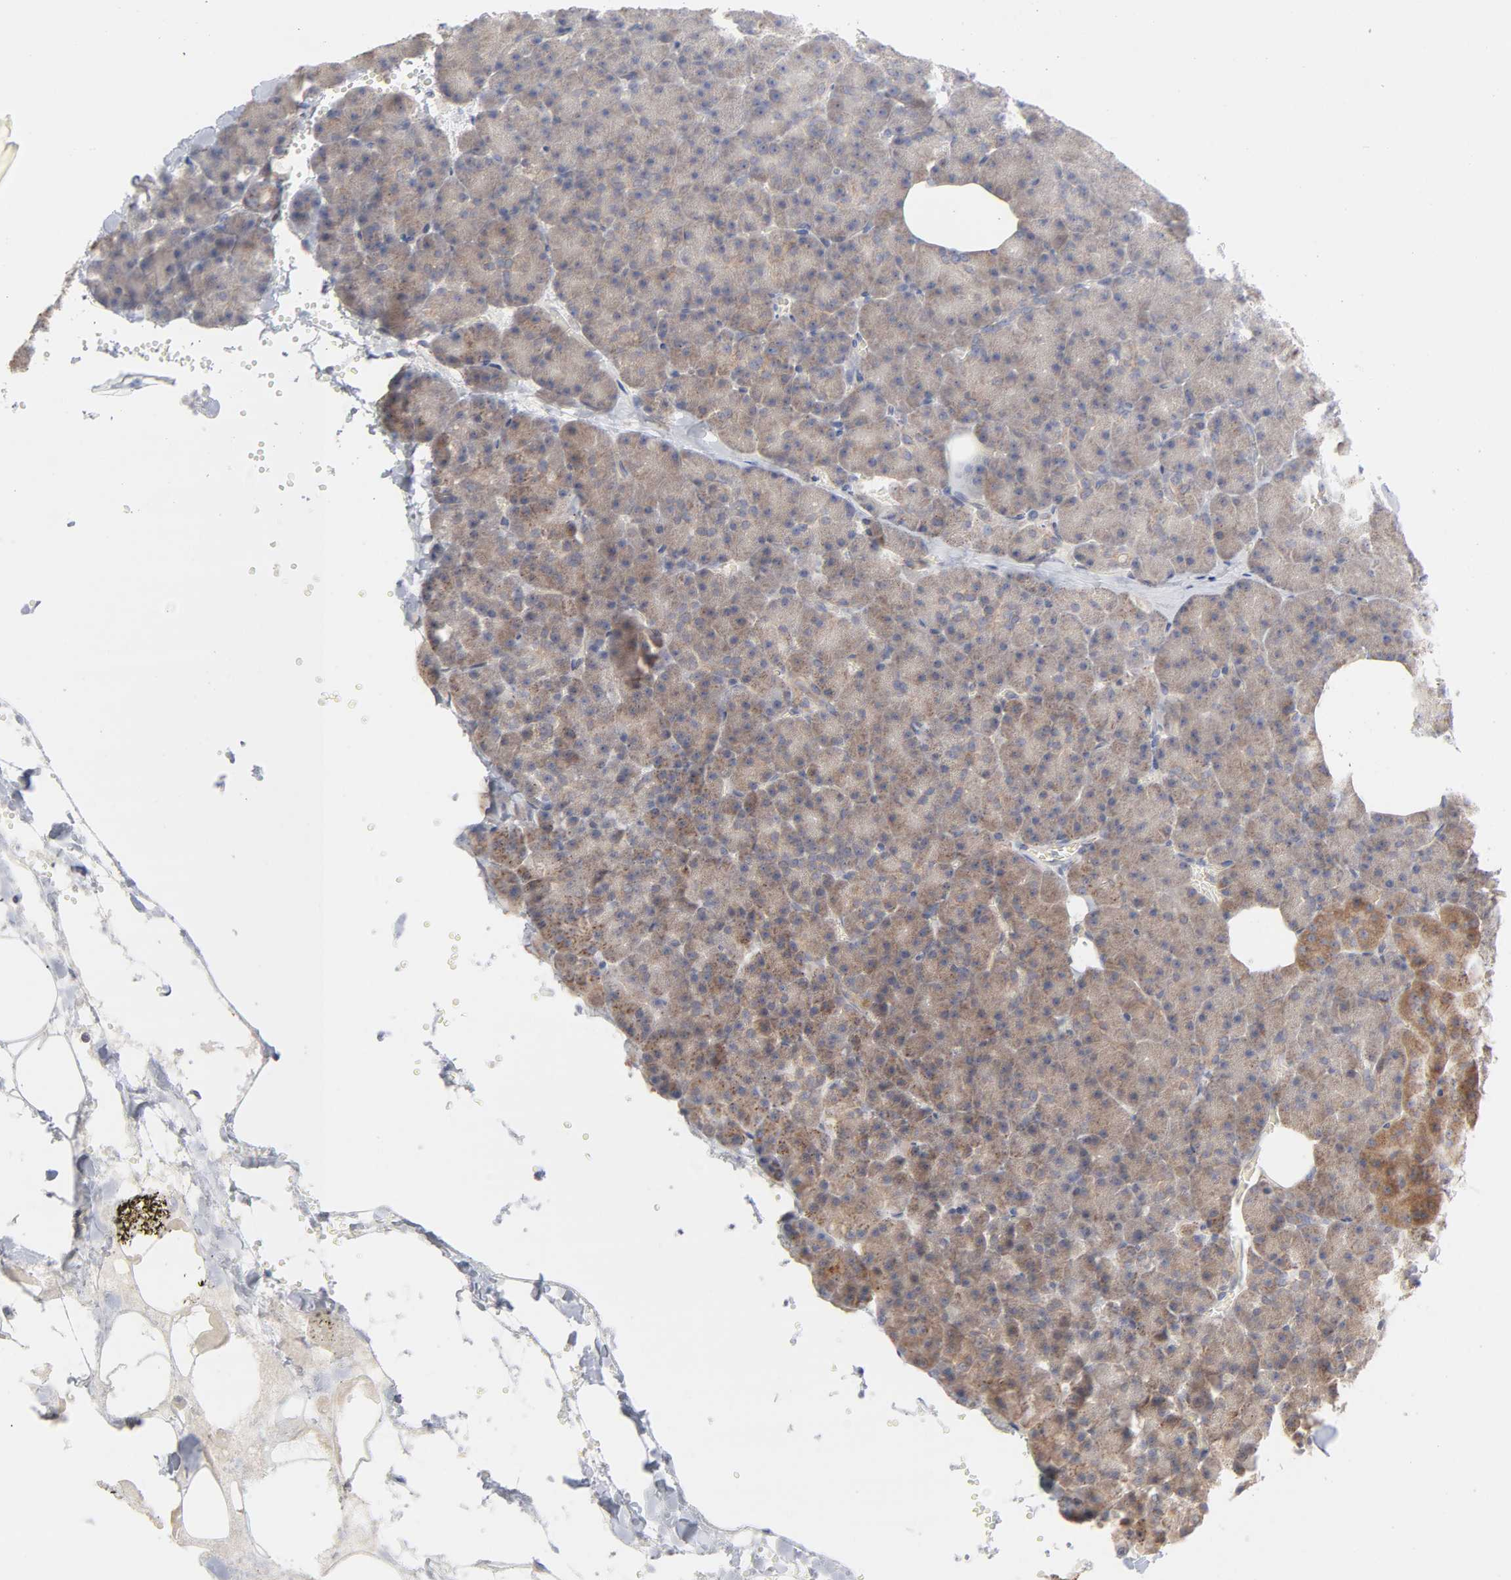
{"staining": {"intensity": "moderate", "quantity": ">75%", "location": "cytoplasmic/membranous"}, "tissue": "pancreas", "cell_type": "Exocrine glandular cells", "image_type": "normal", "snomed": [{"axis": "morphology", "description": "Normal tissue, NOS"}, {"axis": "topography", "description": "Pancreas"}], "caption": "IHC photomicrograph of benign pancreas: pancreas stained using immunohistochemistry reveals medium levels of moderate protein expression localized specifically in the cytoplasmic/membranous of exocrine glandular cells, appearing as a cytoplasmic/membranous brown color.", "gene": "PPFIBP2", "patient": {"sex": "female", "age": 35}}